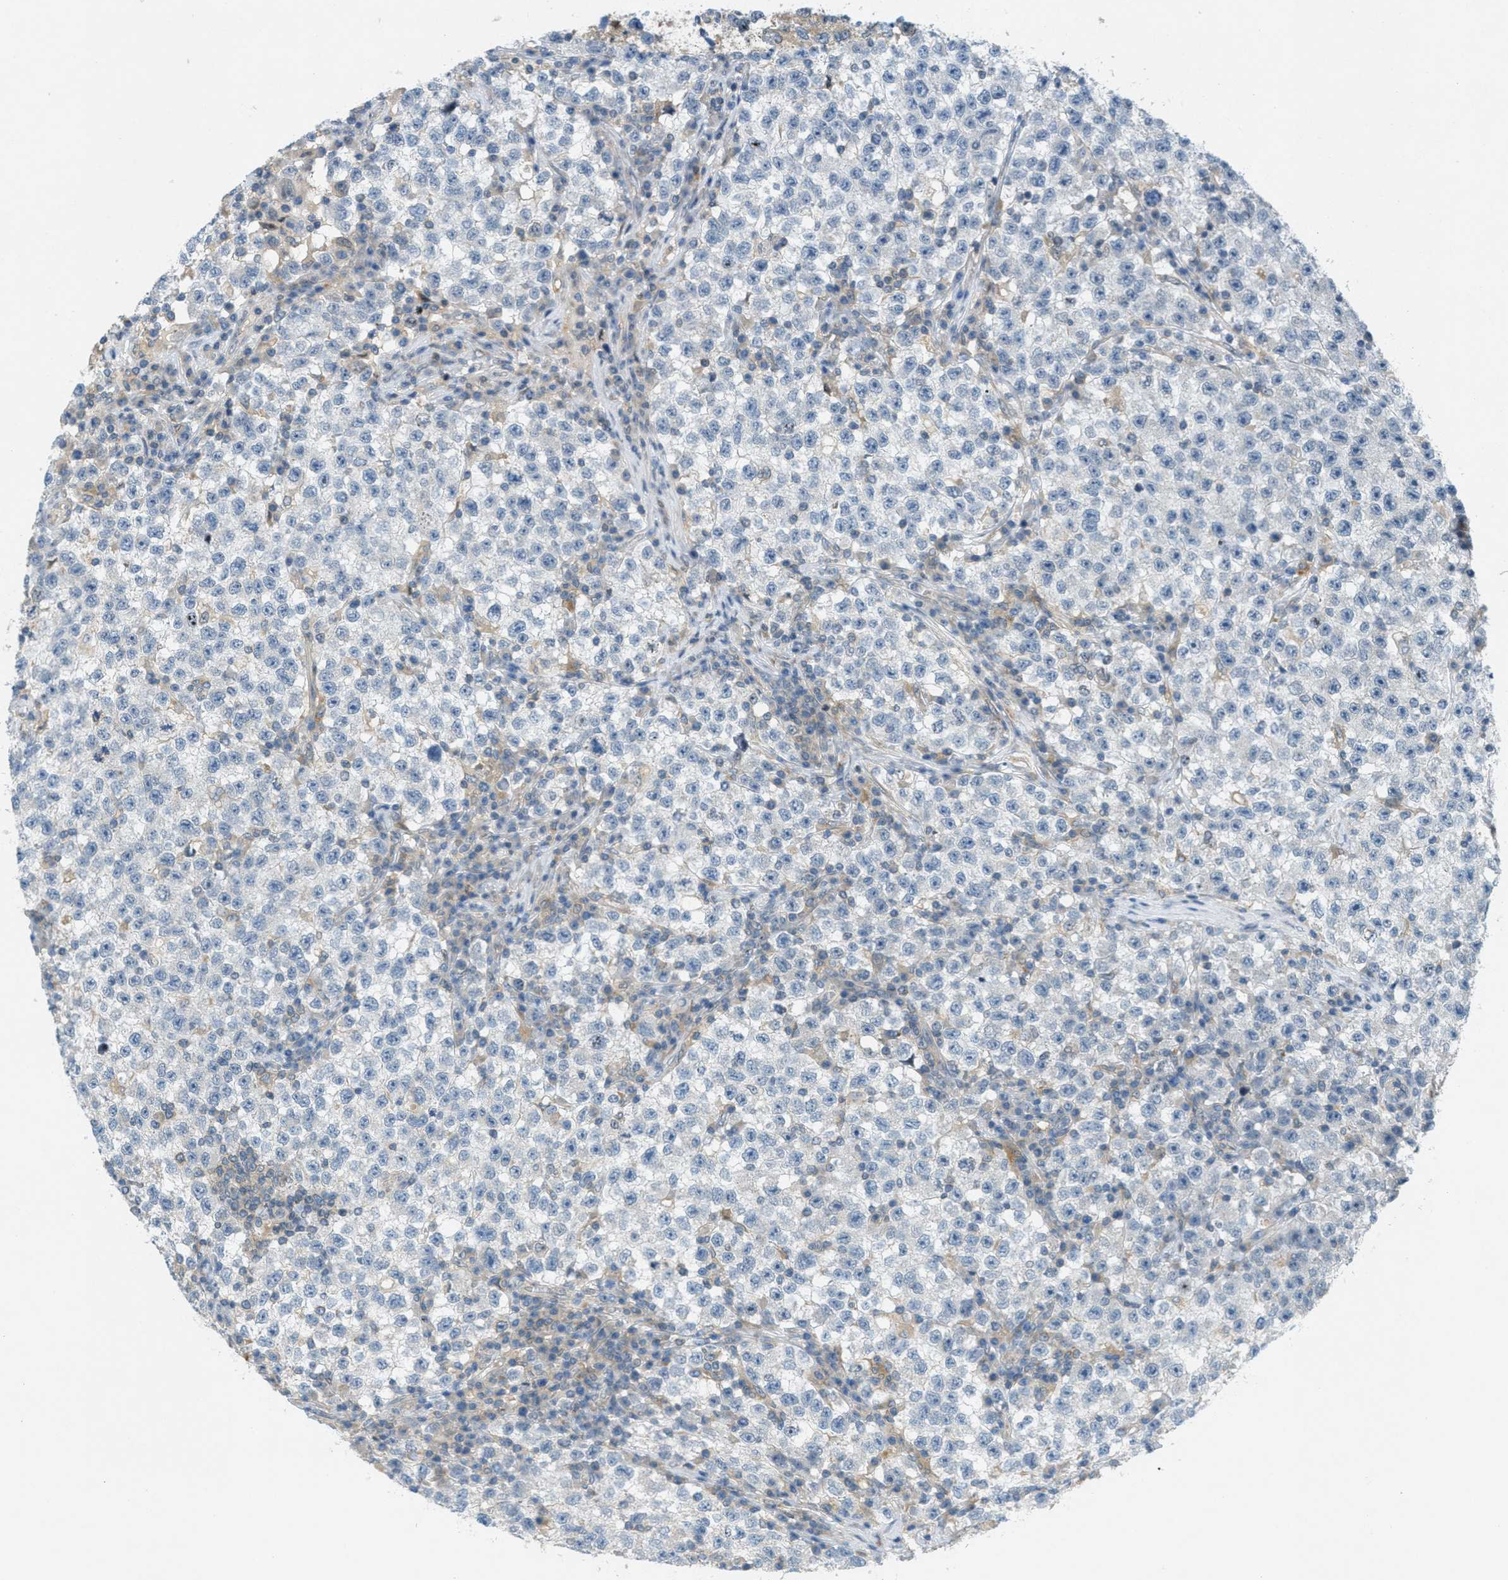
{"staining": {"intensity": "negative", "quantity": "none", "location": "none"}, "tissue": "testis cancer", "cell_type": "Tumor cells", "image_type": "cancer", "snomed": [{"axis": "morphology", "description": "Seminoma, NOS"}, {"axis": "topography", "description": "Testis"}], "caption": "The micrograph shows no staining of tumor cells in testis cancer.", "gene": "SIGMAR1", "patient": {"sex": "male", "age": 22}}